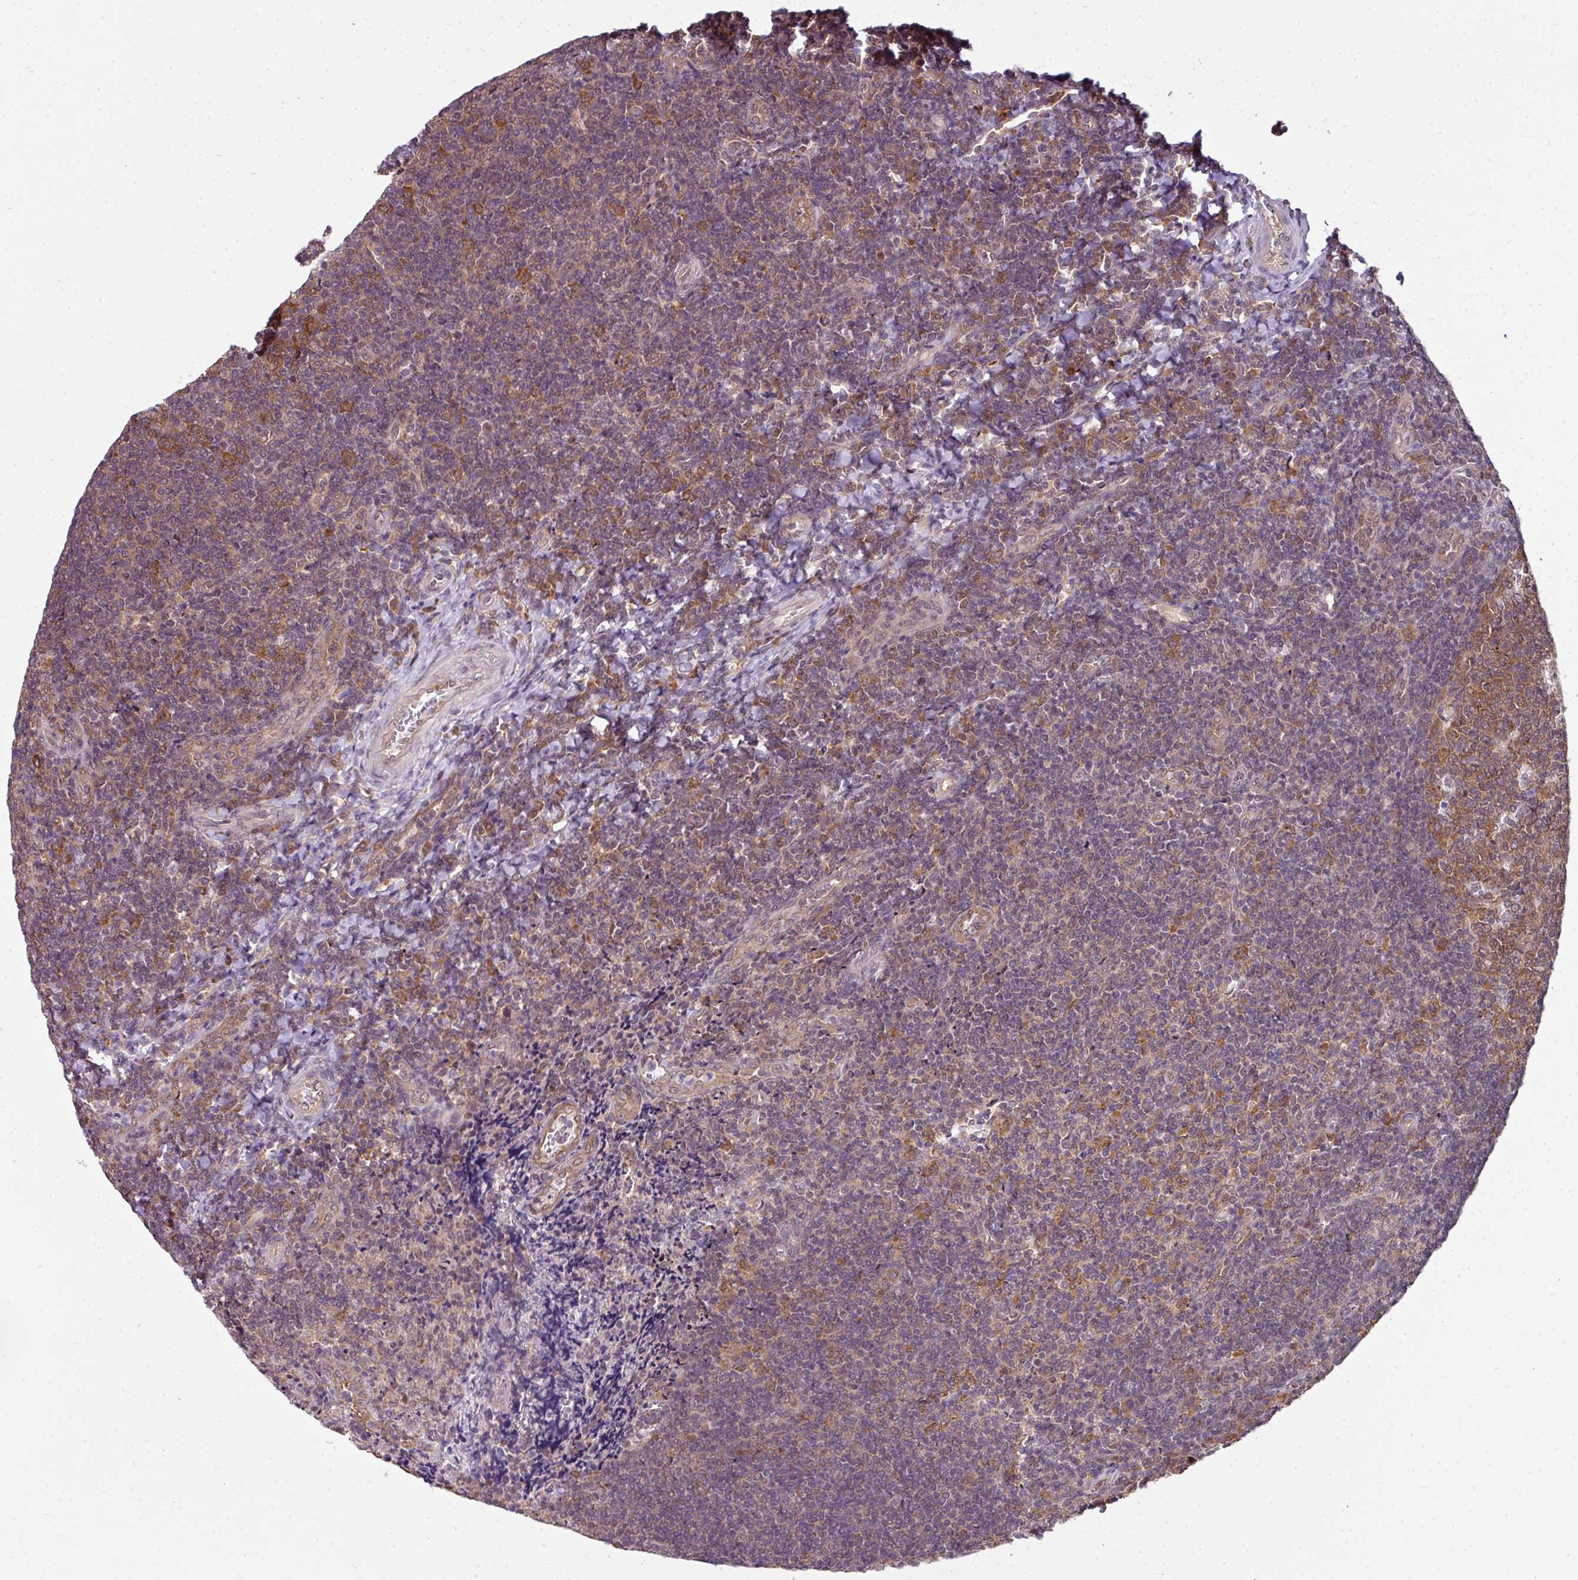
{"staining": {"intensity": "moderate", "quantity": ">75%", "location": "cytoplasmic/membranous"}, "tissue": "tonsil", "cell_type": "Germinal center cells", "image_type": "normal", "snomed": [{"axis": "morphology", "description": "Normal tissue, NOS"}, {"axis": "topography", "description": "Tonsil"}], "caption": "This micrograph displays immunohistochemistry (IHC) staining of benign tonsil, with medium moderate cytoplasmic/membranous staining in approximately >75% of germinal center cells.", "gene": "RBM14", "patient": {"sex": "male", "age": 17}}